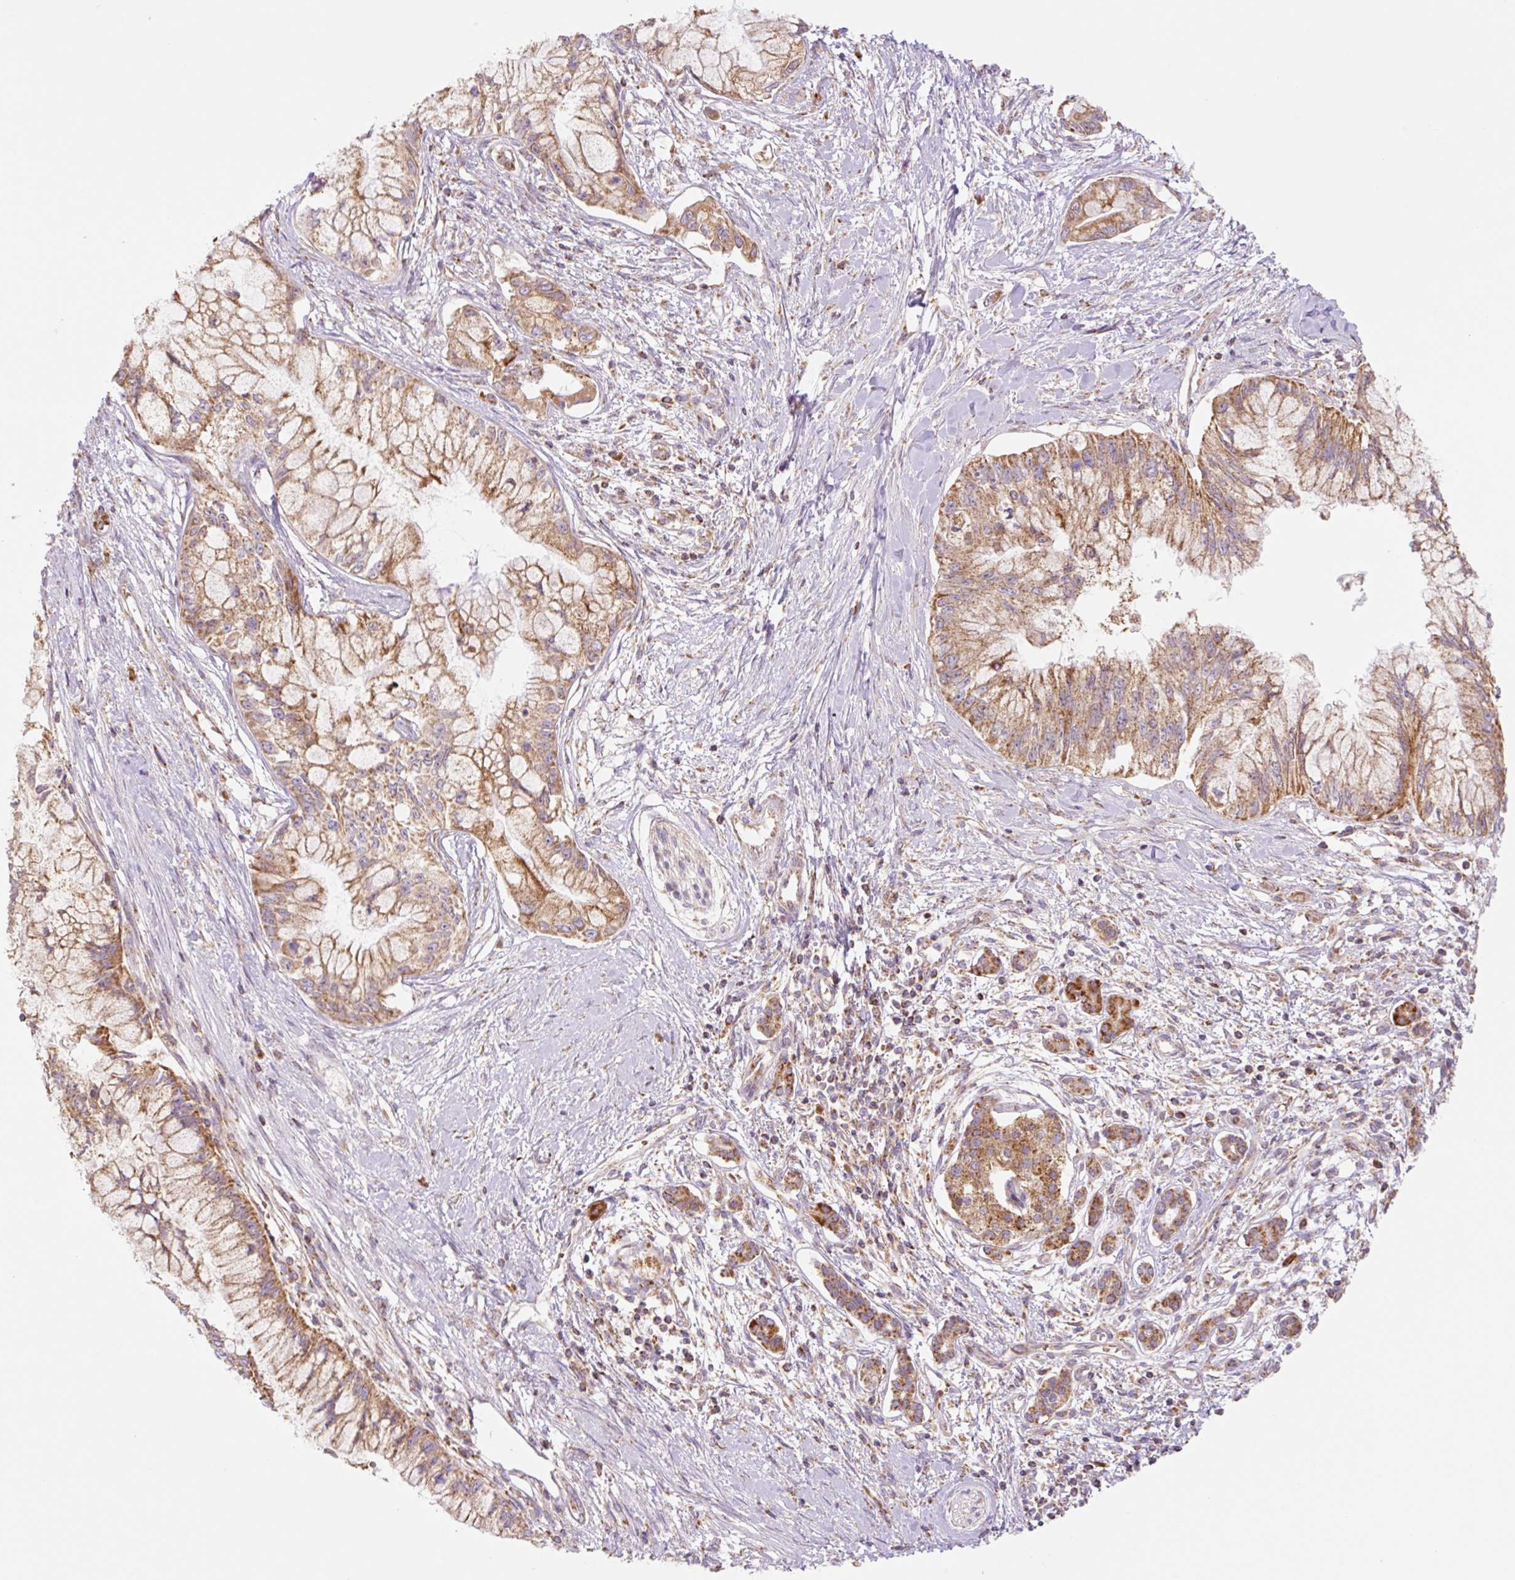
{"staining": {"intensity": "moderate", "quantity": ">75%", "location": "cytoplasmic/membranous"}, "tissue": "pancreatic cancer", "cell_type": "Tumor cells", "image_type": "cancer", "snomed": [{"axis": "morphology", "description": "Adenocarcinoma, NOS"}, {"axis": "topography", "description": "Pancreas"}], "caption": "Human pancreatic cancer stained with a protein marker exhibits moderate staining in tumor cells.", "gene": "GOSR2", "patient": {"sex": "male", "age": 48}}